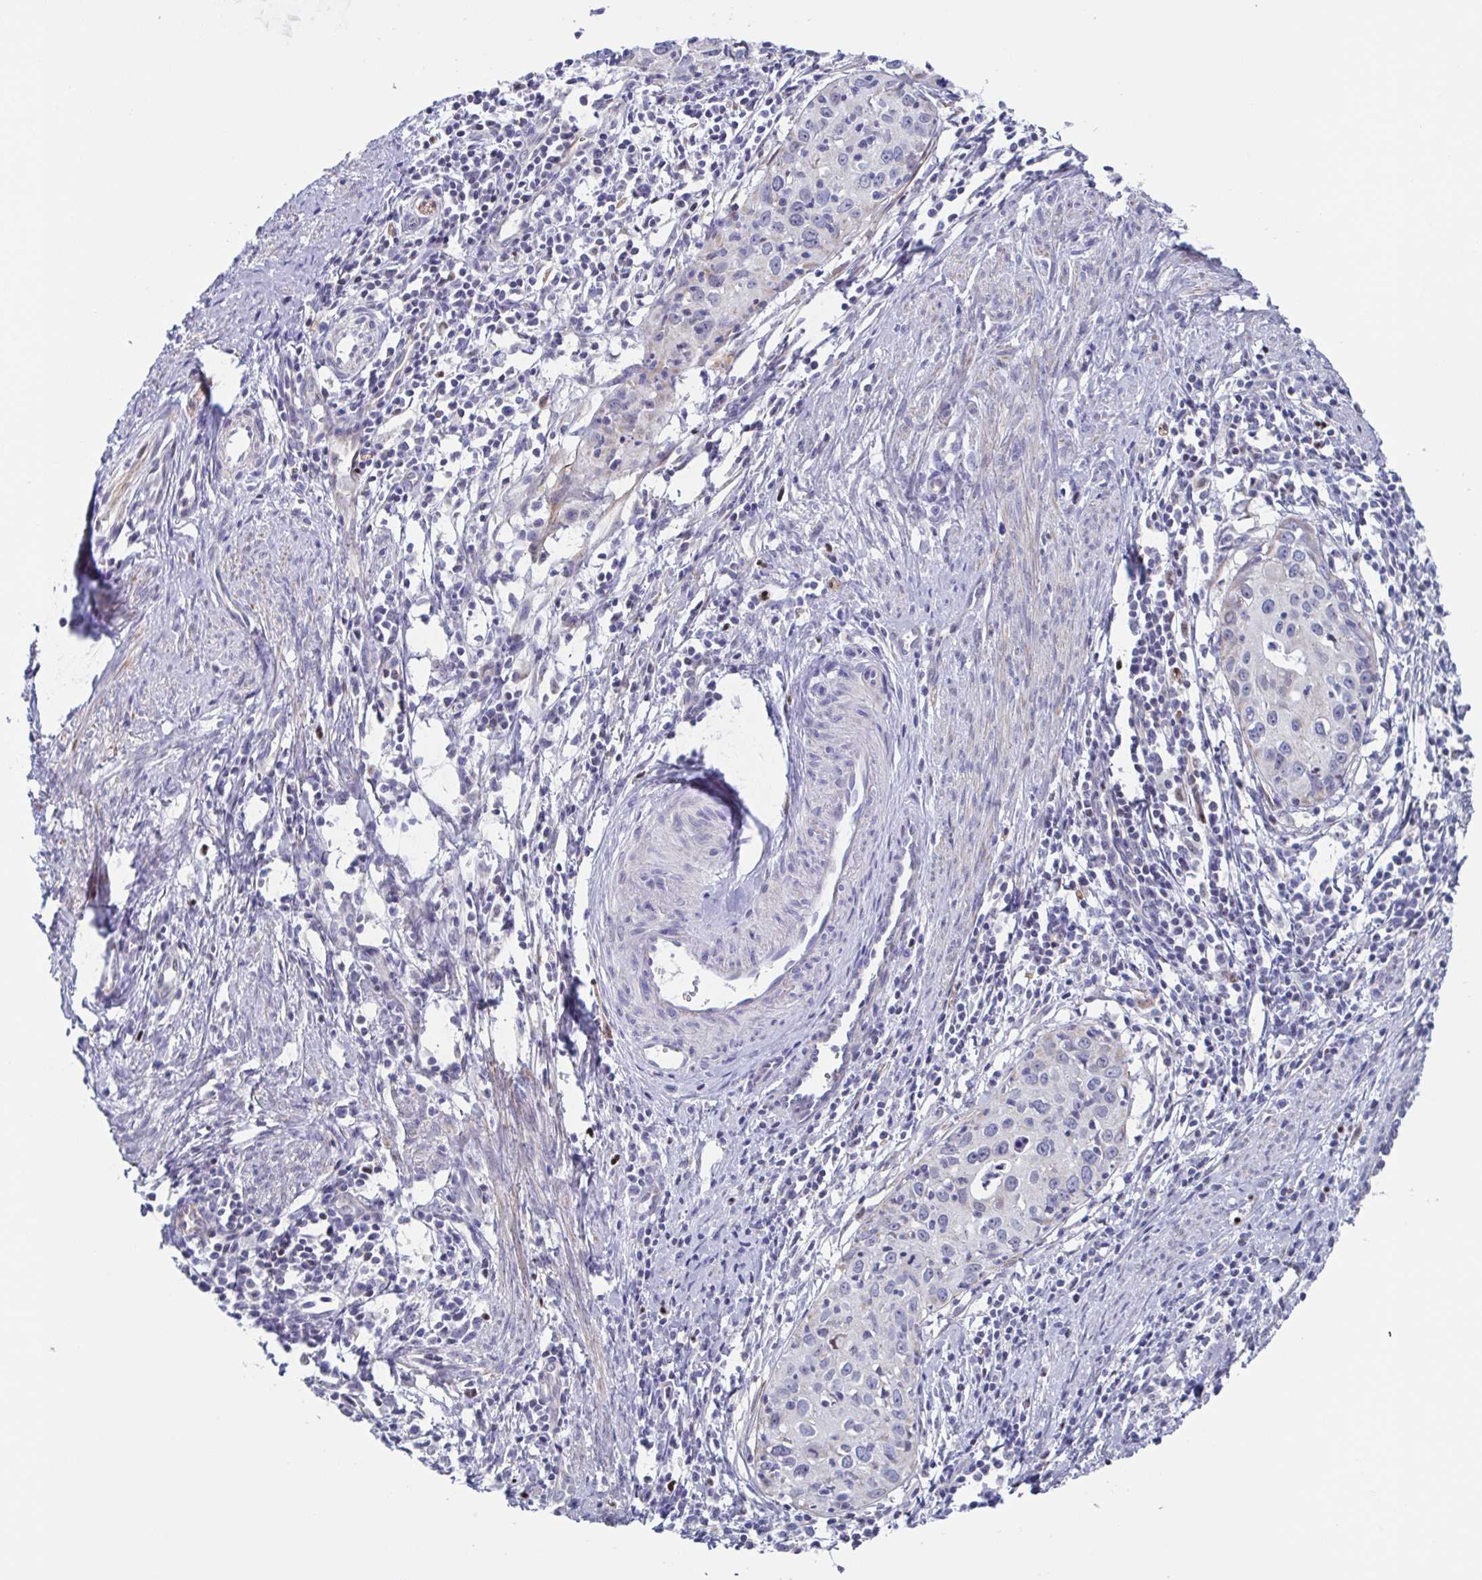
{"staining": {"intensity": "negative", "quantity": "none", "location": "none"}, "tissue": "cervical cancer", "cell_type": "Tumor cells", "image_type": "cancer", "snomed": [{"axis": "morphology", "description": "Squamous cell carcinoma, NOS"}, {"axis": "topography", "description": "Cervix"}], "caption": "IHC histopathology image of neoplastic tissue: cervical squamous cell carcinoma stained with DAB (3,3'-diaminobenzidine) displays no significant protein positivity in tumor cells. Nuclei are stained in blue.", "gene": "PBOV1", "patient": {"sex": "female", "age": 40}}